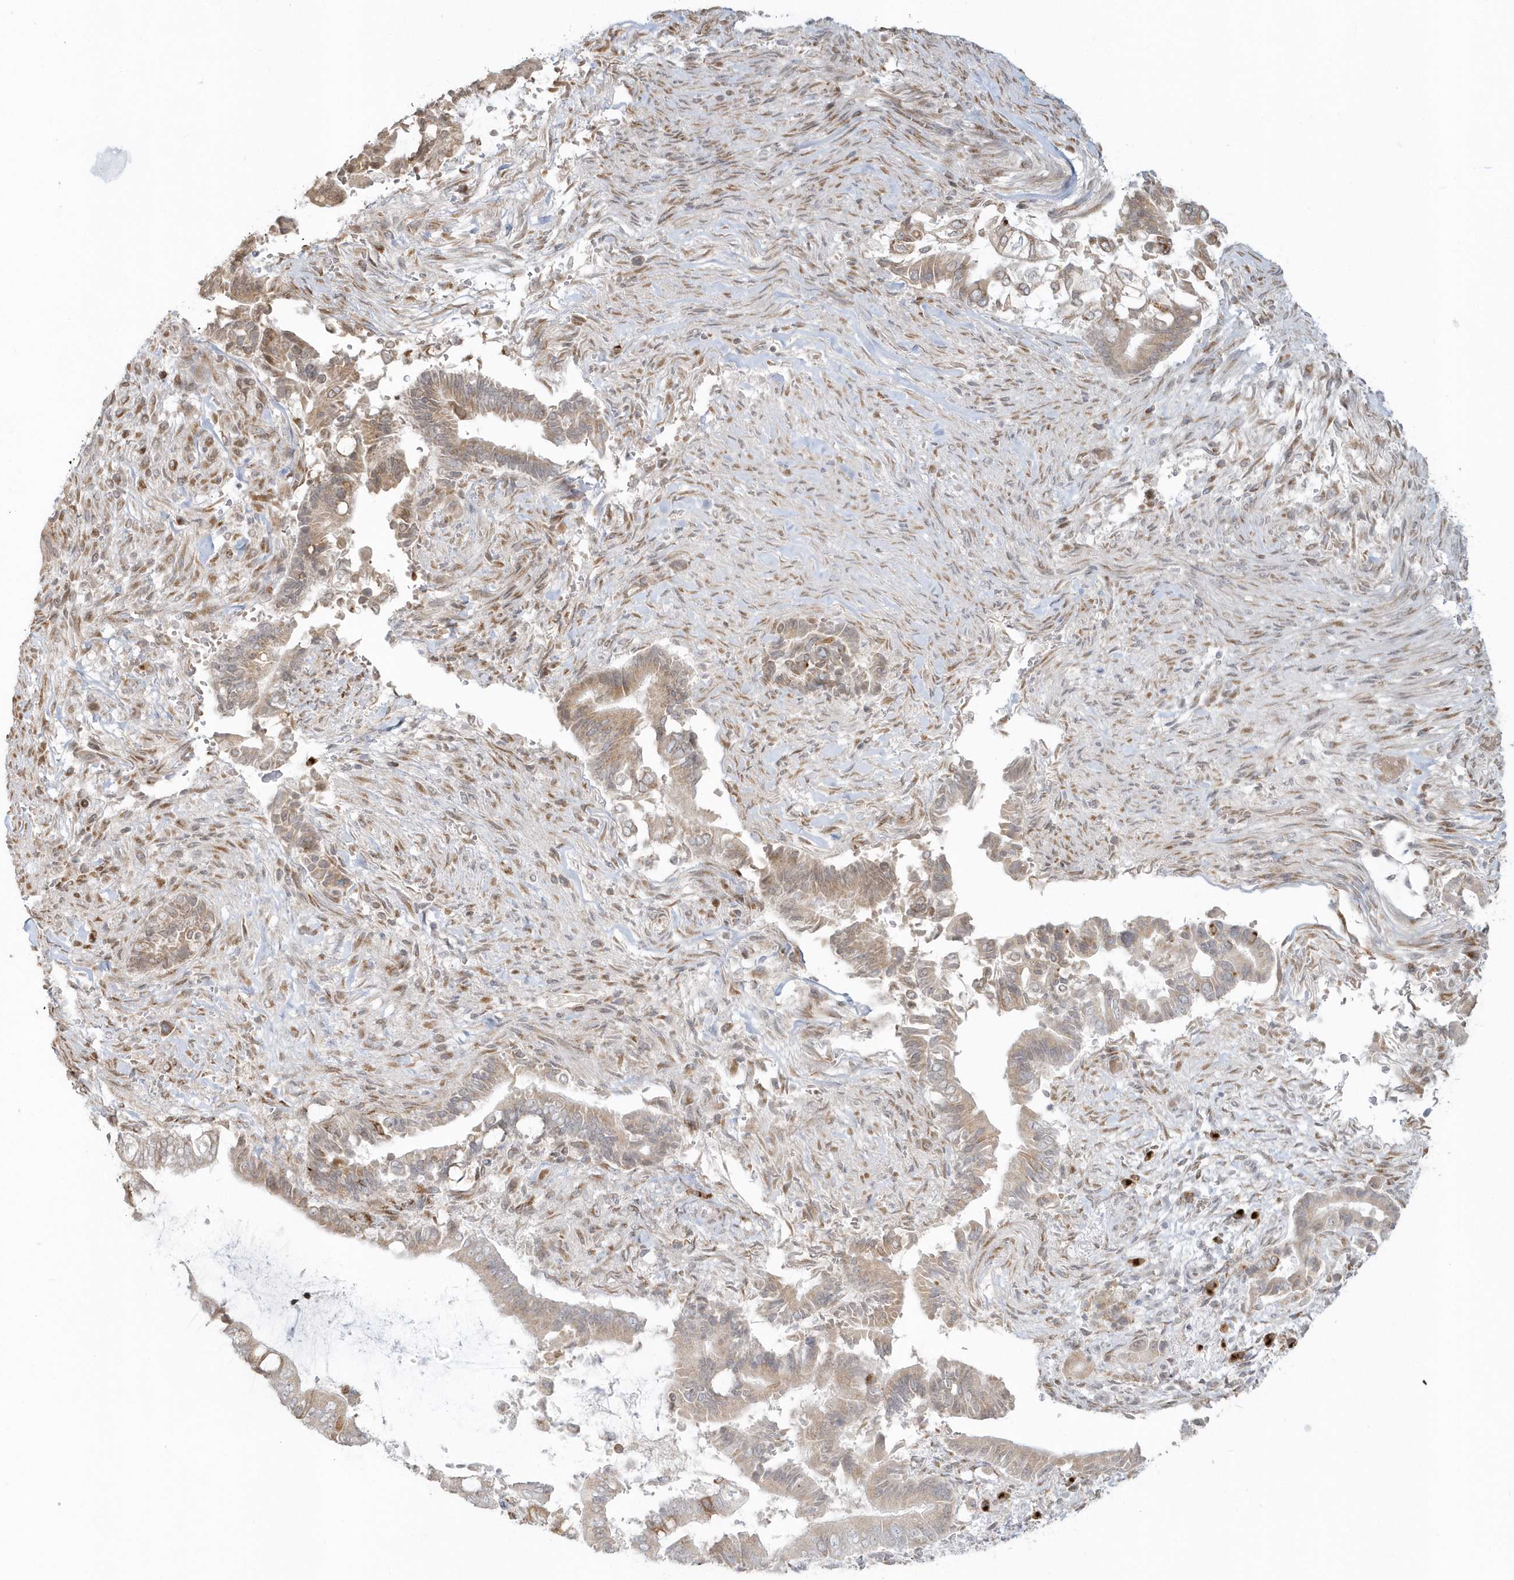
{"staining": {"intensity": "weak", "quantity": ">75%", "location": "cytoplasmic/membranous"}, "tissue": "pancreatic cancer", "cell_type": "Tumor cells", "image_type": "cancer", "snomed": [{"axis": "morphology", "description": "Adenocarcinoma, NOS"}, {"axis": "topography", "description": "Pancreas"}], "caption": "A histopathology image of human adenocarcinoma (pancreatic) stained for a protein demonstrates weak cytoplasmic/membranous brown staining in tumor cells.", "gene": "DHFR", "patient": {"sex": "male", "age": 68}}